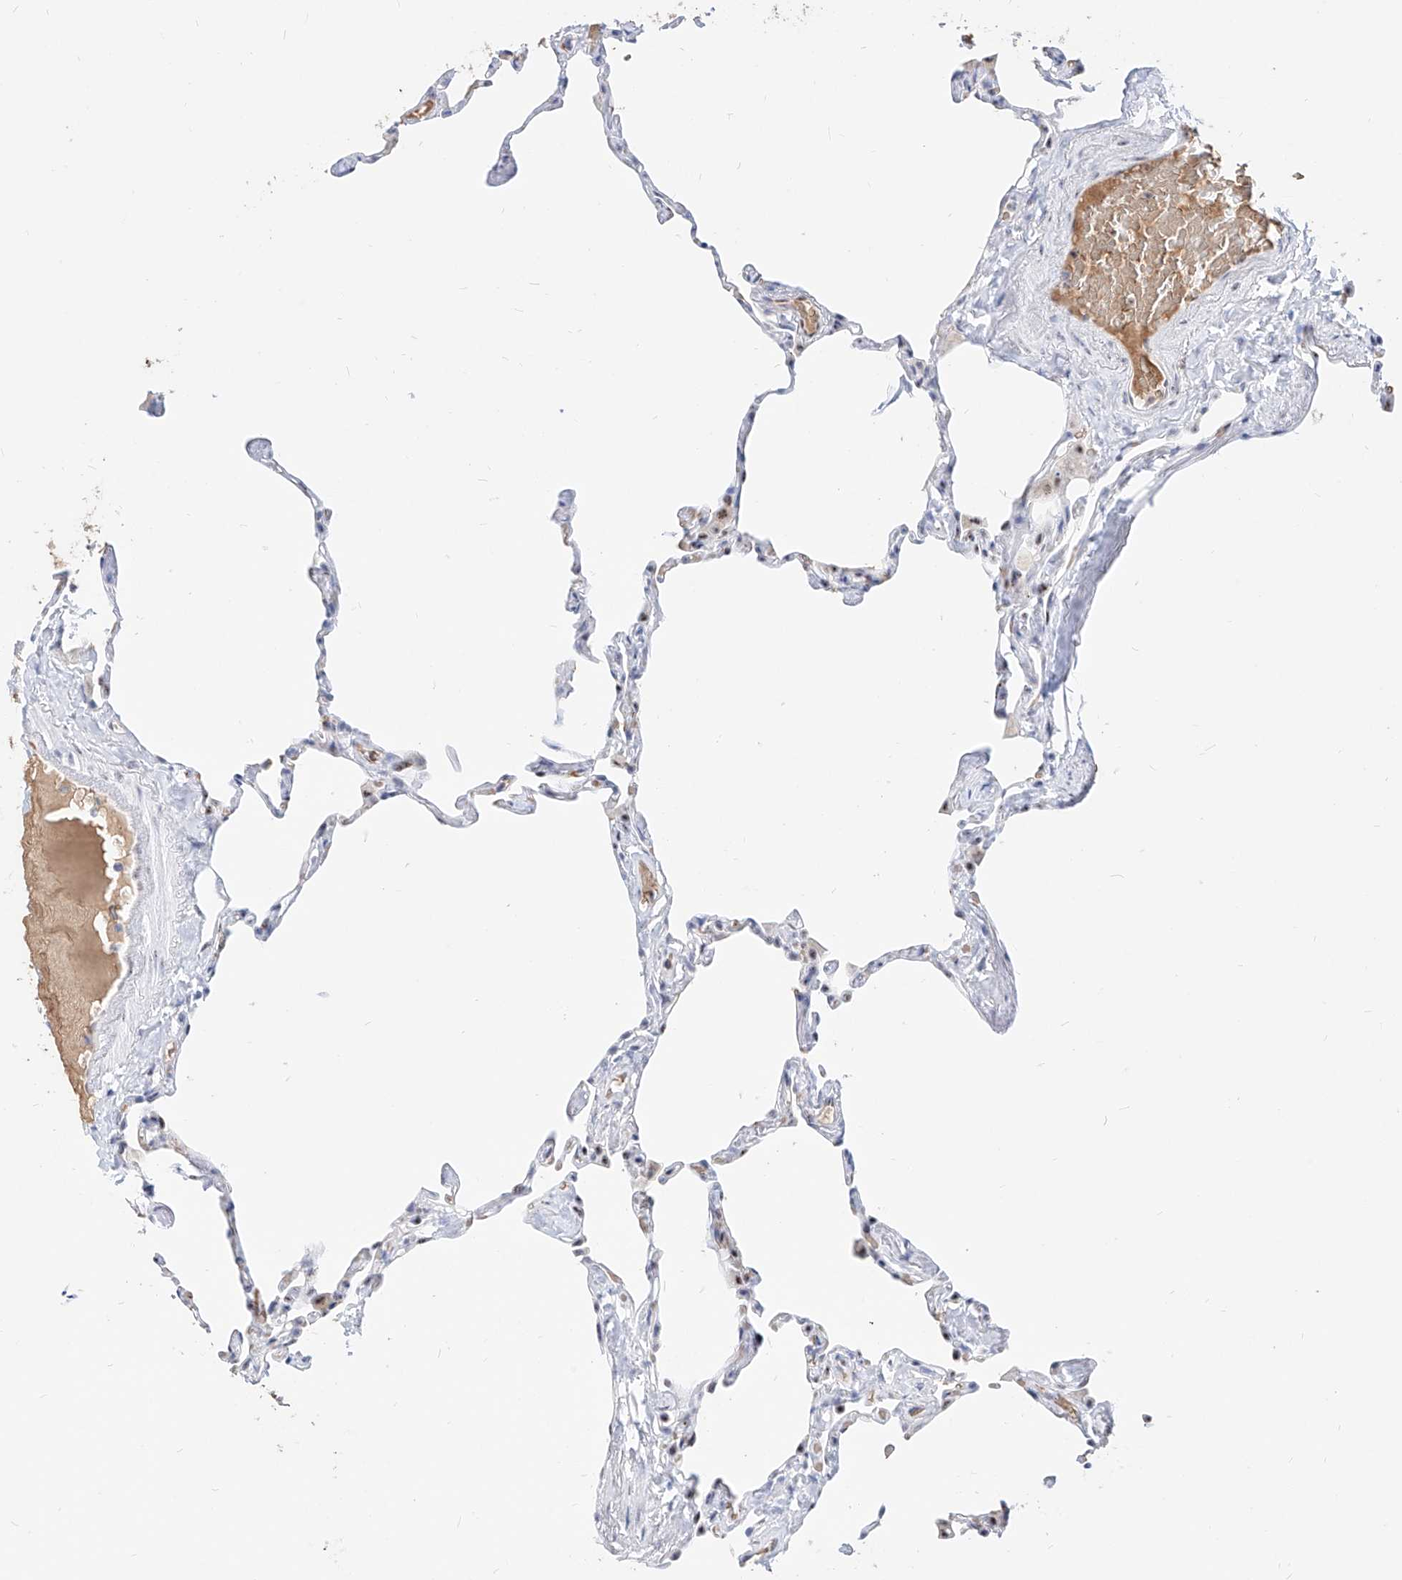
{"staining": {"intensity": "strong", "quantity": "25%-75%", "location": "nuclear"}, "tissue": "lung", "cell_type": "Alveolar cells", "image_type": "normal", "snomed": [{"axis": "morphology", "description": "Normal tissue, NOS"}, {"axis": "topography", "description": "Lung"}], "caption": "DAB immunohistochemical staining of benign human lung shows strong nuclear protein positivity in approximately 25%-75% of alveolar cells.", "gene": "ZFP42", "patient": {"sex": "male", "age": 65}}